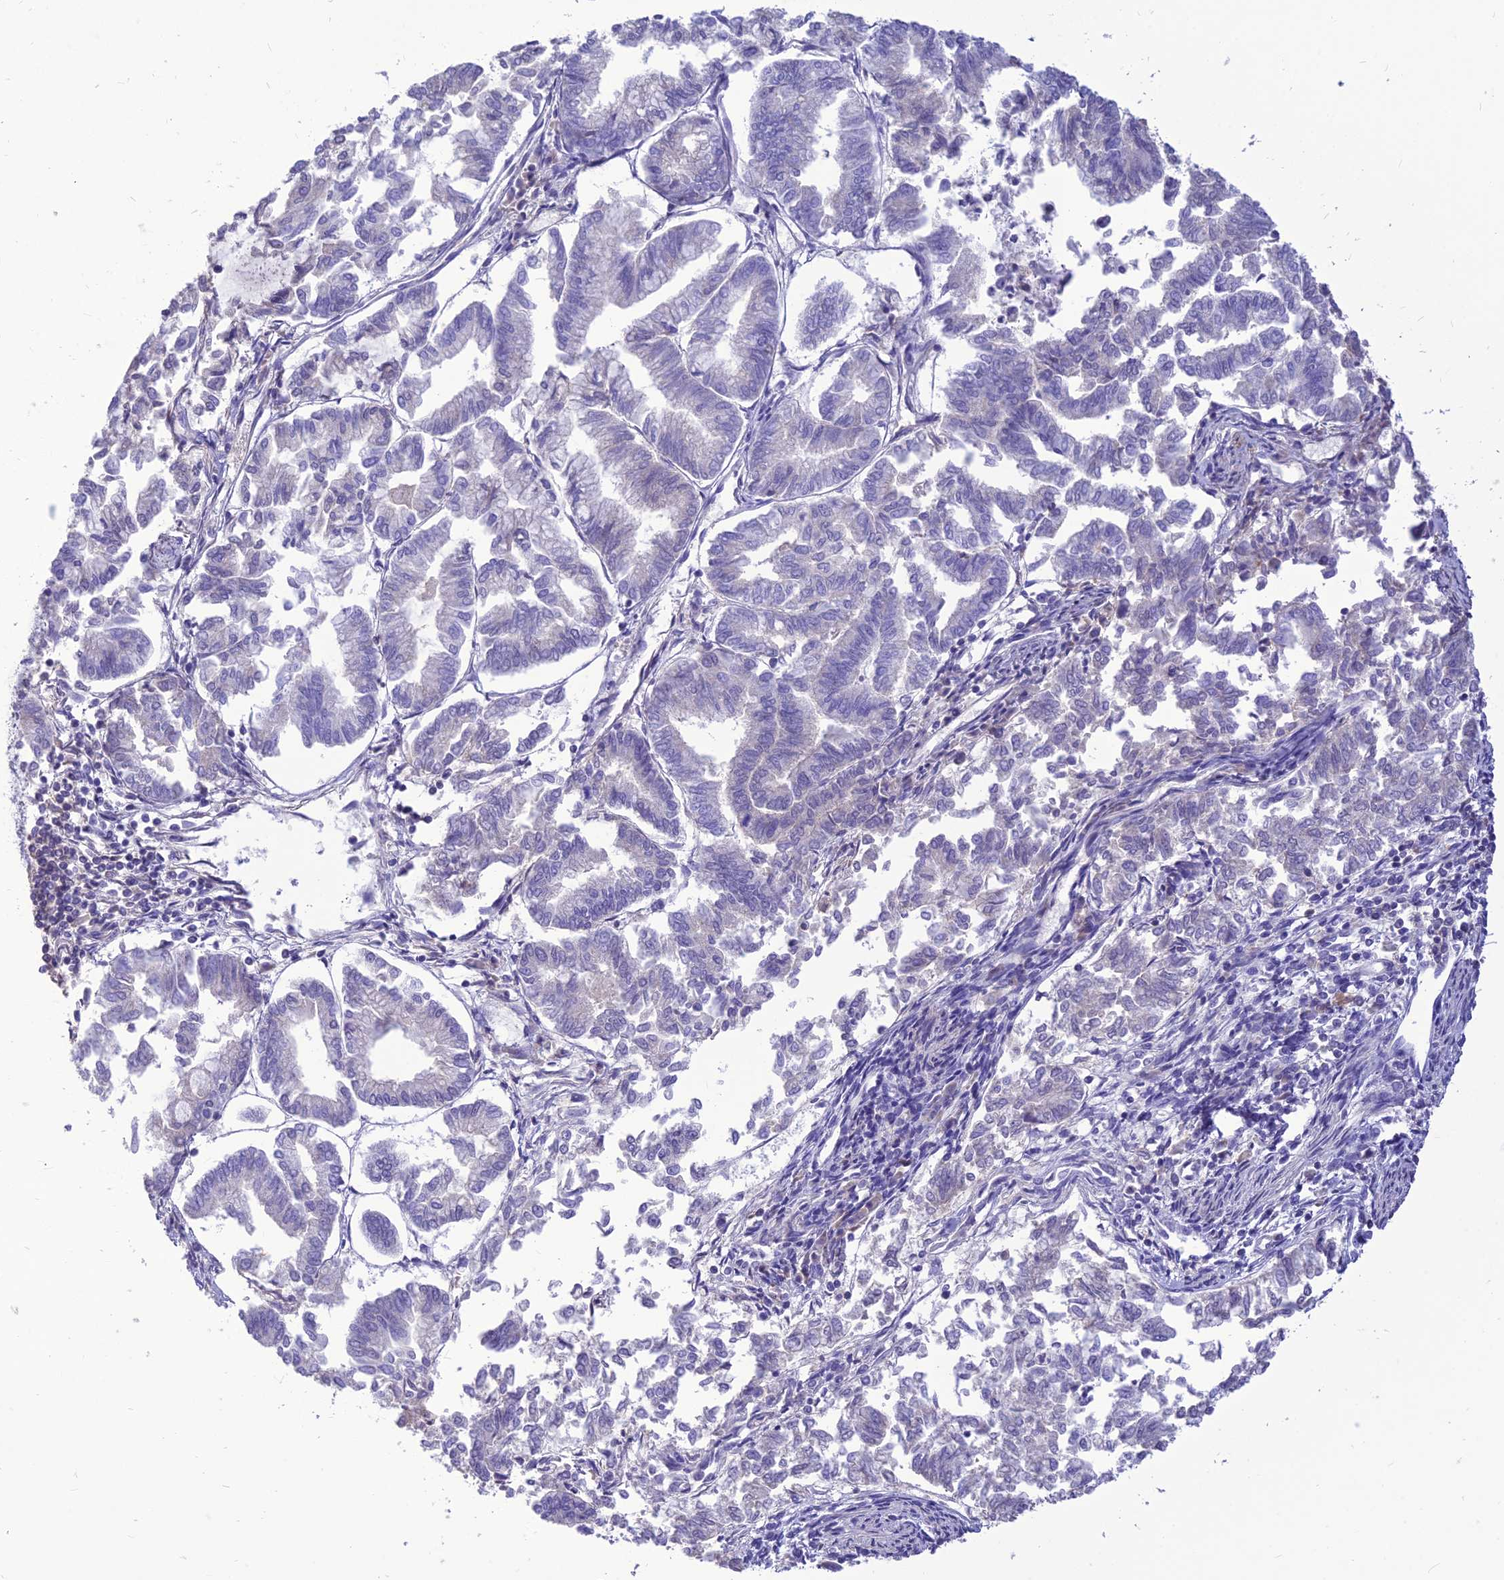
{"staining": {"intensity": "negative", "quantity": "none", "location": "none"}, "tissue": "endometrial cancer", "cell_type": "Tumor cells", "image_type": "cancer", "snomed": [{"axis": "morphology", "description": "Adenocarcinoma, NOS"}, {"axis": "topography", "description": "Endometrium"}], "caption": "IHC of human endometrial cancer (adenocarcinoma) exhibits no expression in tumor cells.", "gene": "TEKT3", "patient": {"sex": "female", "age": 79}}